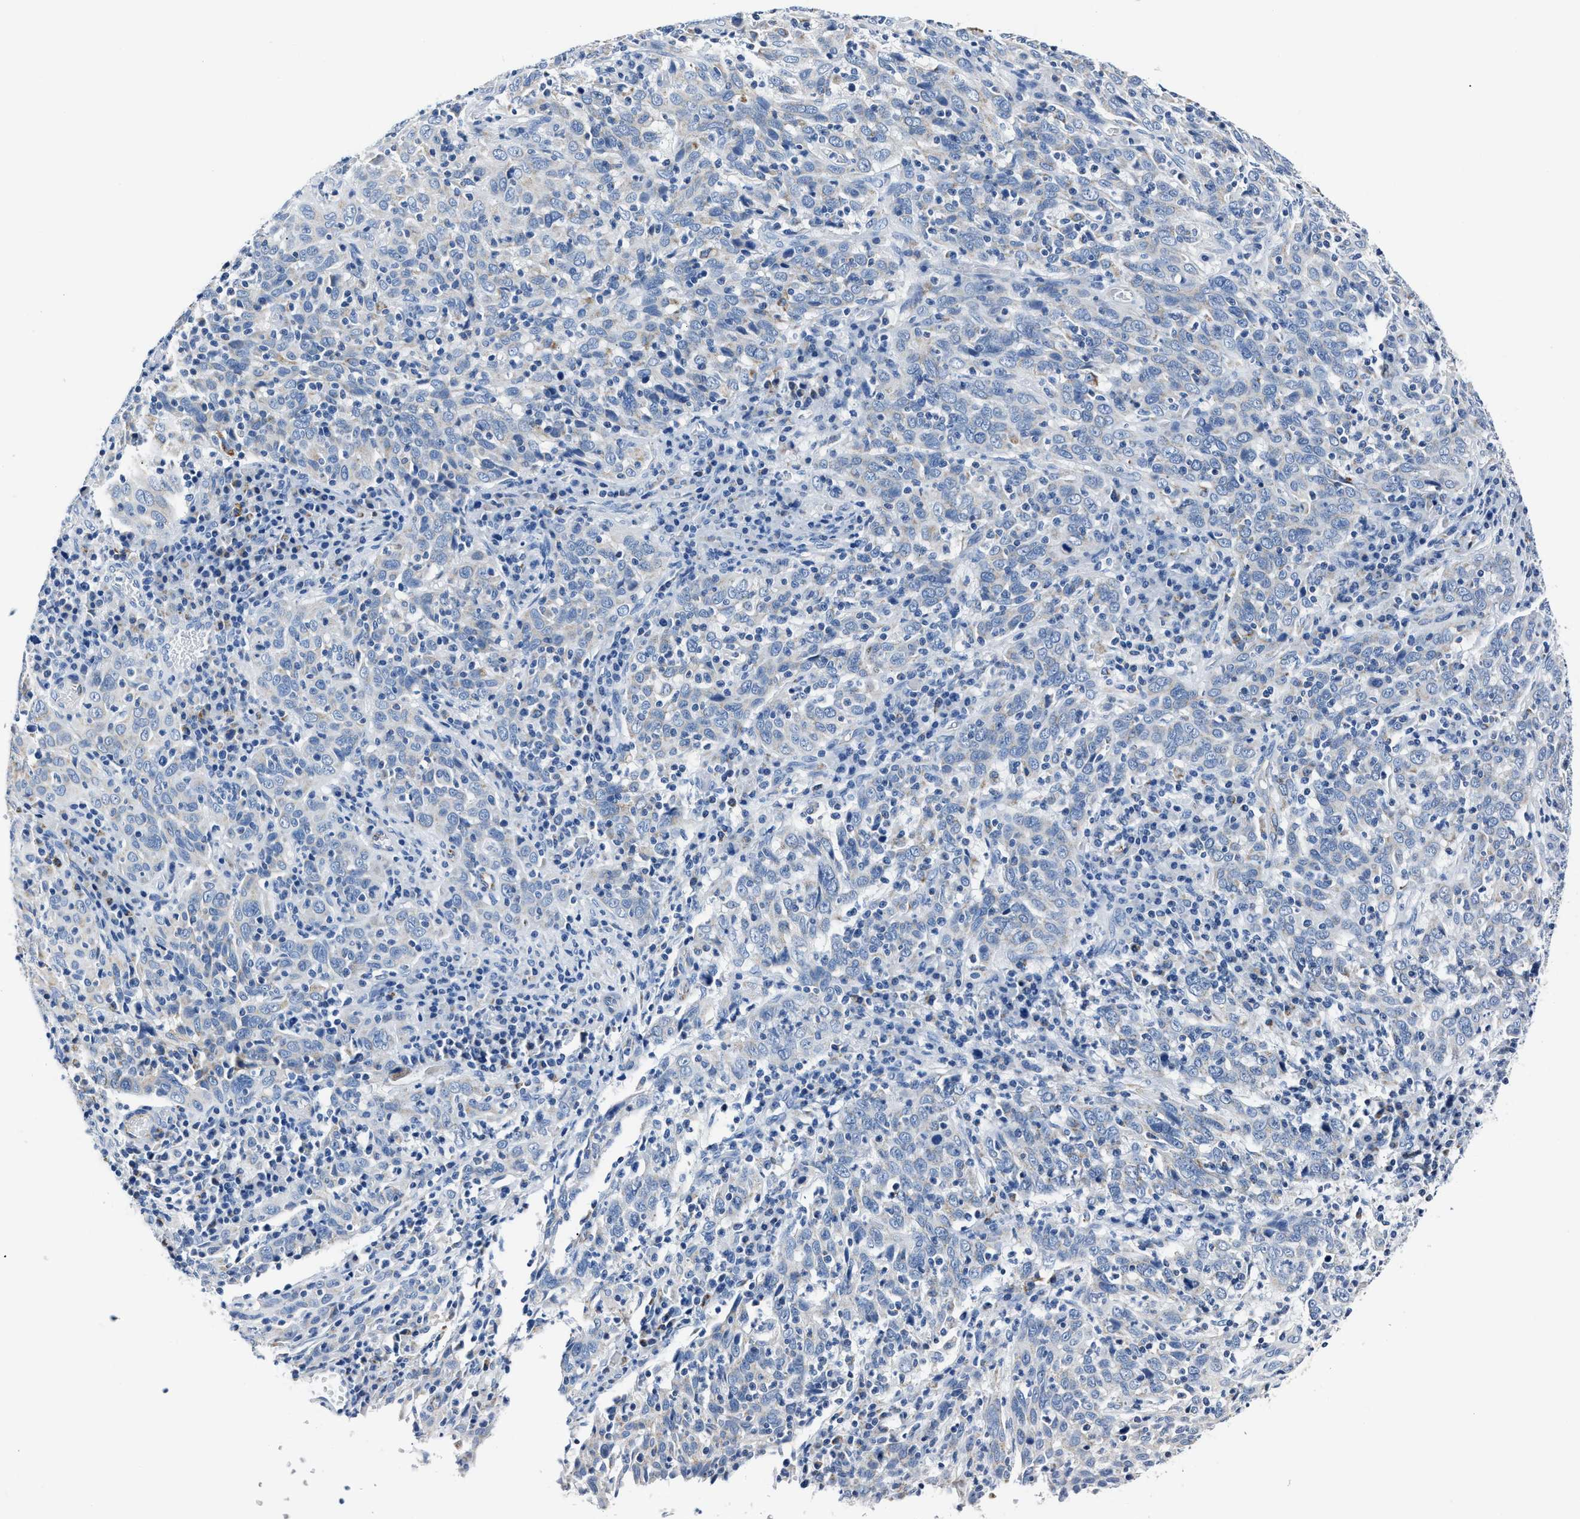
{"staining": {"intensity": "negative", "quantity": "none", "location": "none"}, "tissue": "cervical cancer", "cell_type": "Tumor cells", "image_type": "cancer", "snomed": [{"axis": "morphology", "description": "Squamous cell carcinoma, NOS"}, {"axis": "topography", "description": "Cervix"}], "caption": "Protein analysis of squamous cell carcinoma (cervical) displays no significant positivity in tumor cells. (DAB IHC with hematoxylin counter stain).", "gene": "AMACR", "patient": {"sex": "female", "age": 46}}